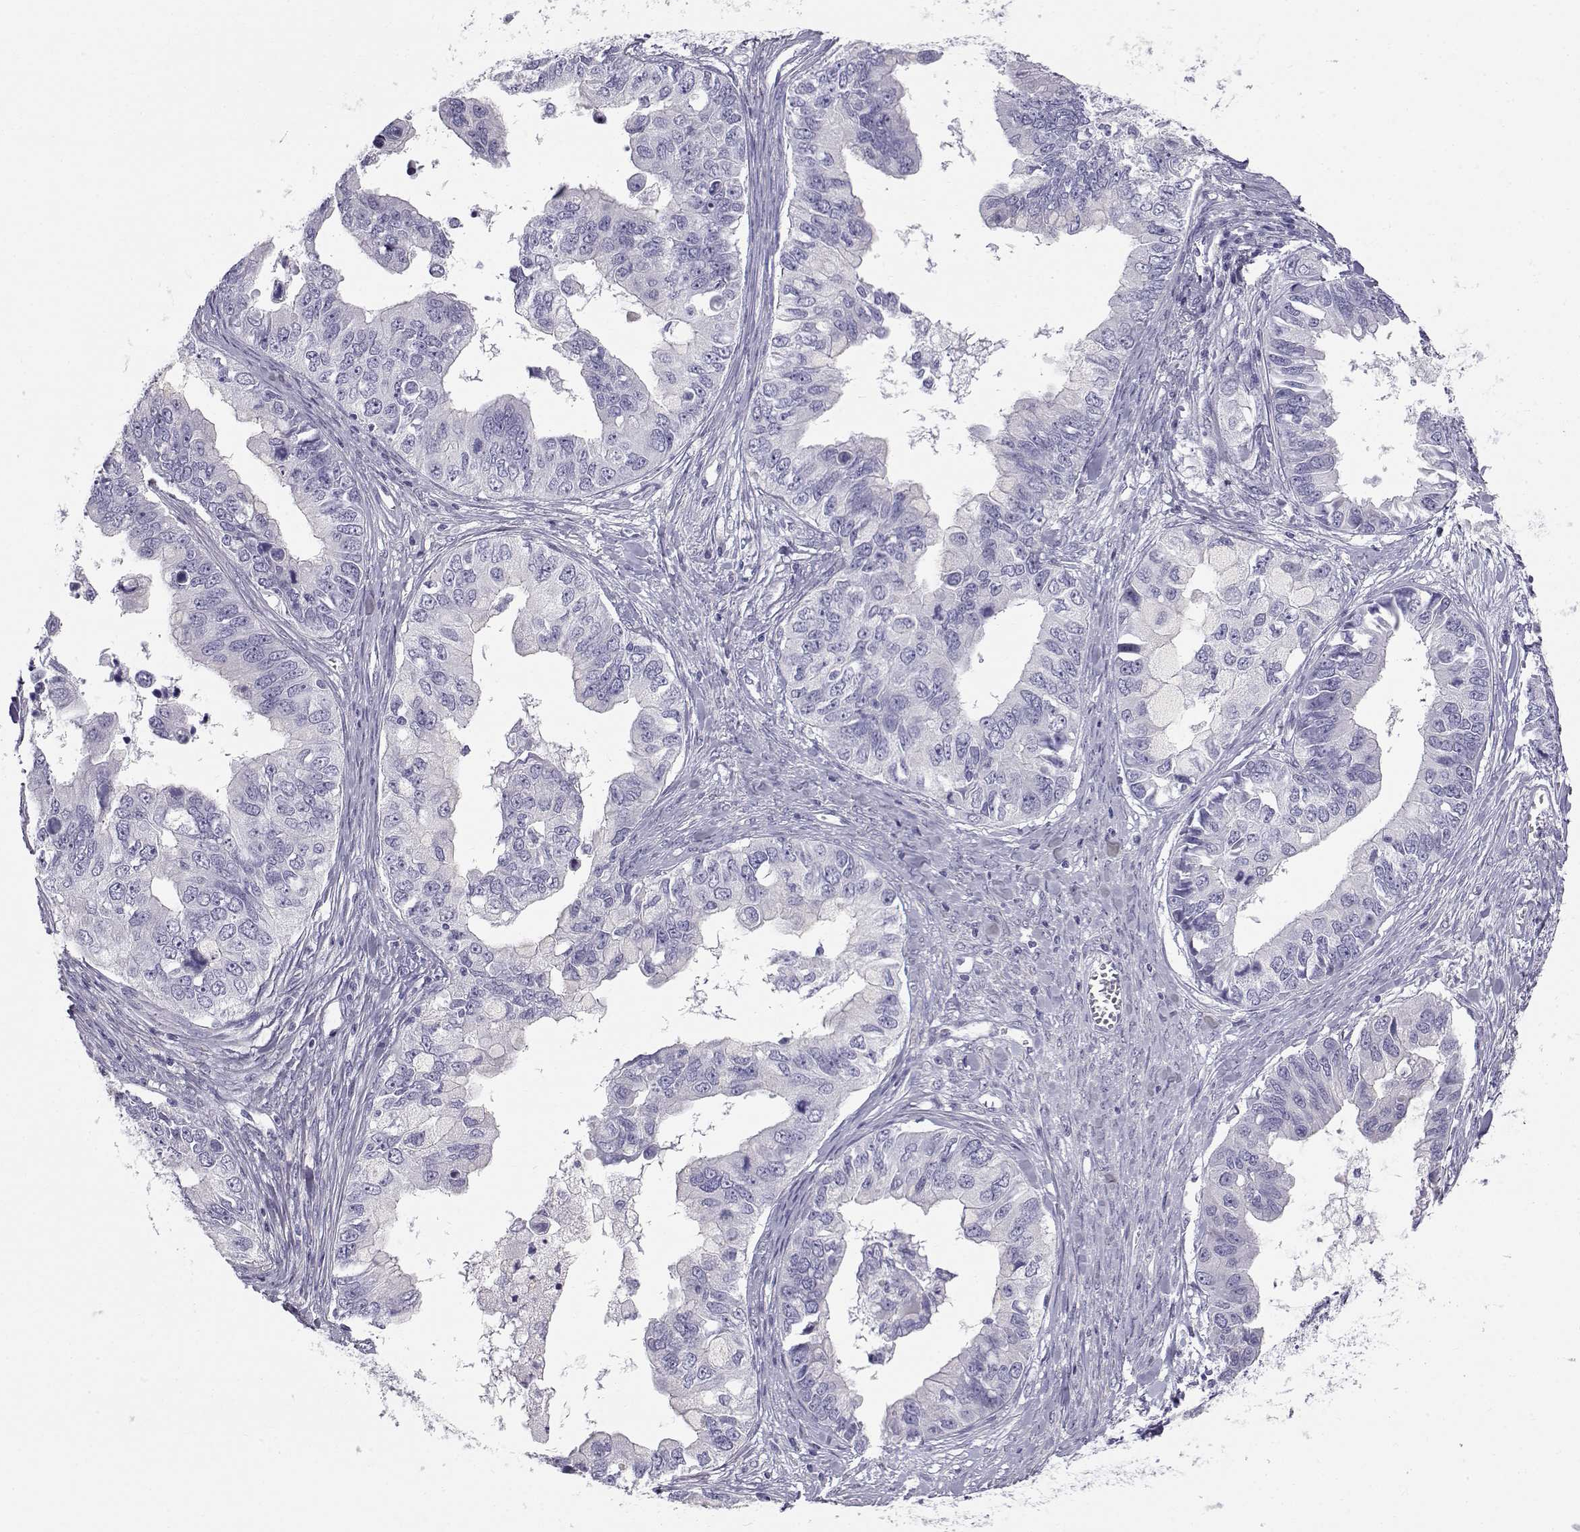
{"staining": {"intensity": "negative", "quantity": "none", "location": "none"}, "tissue": "ovarian cancer", "cell_type": "Tumor cells", "image_type": "cancer", "snomed": [{"axis": "morphology", "description": "Cystadenocarcinoma, mucinous, NOS"}, {"axis": "topography", "description": "Ovary"}], "caption": "A histopathology image of human ovarian mucinous cystadenocarcinoma is negative for staining in tumor cells.", "gene": "RNASE12", "patient": {"sex": "female", "age": 76}}